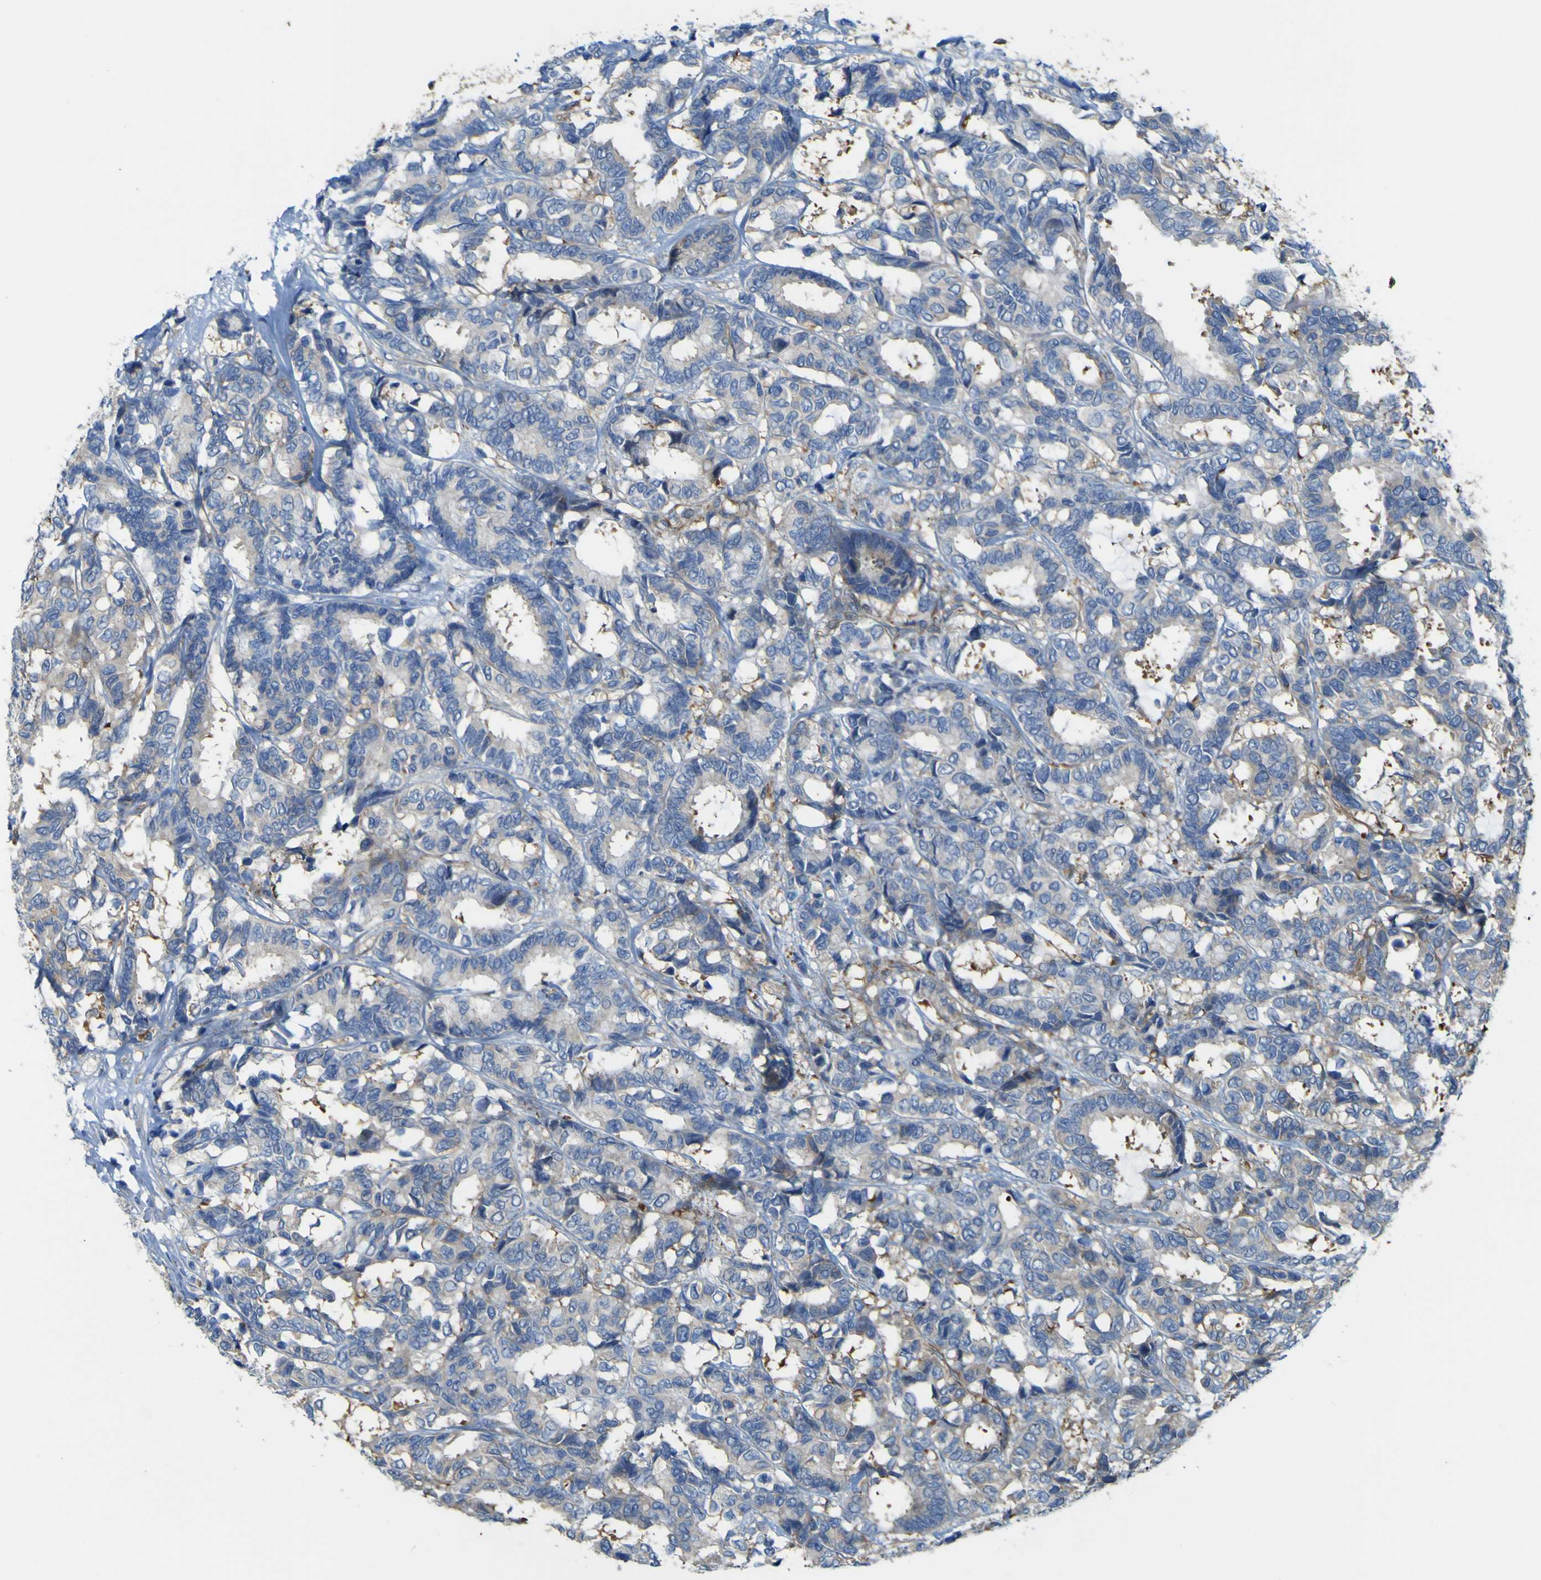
{"staining": {"intensity": "weak", "quantity": "25%-75%", "location": "cytoplasmic/membranous"}, "tissue": "breast cancer", "cell_type": "Tumor cells", "image_type": "cancer", "snomed": [{"axis": "morphology", "description": "Duct carcinoma"}, {"axis": "topography", "description": "Breast"}], "caption": "Weak cytoplasmic/membranous expression for a protein is appreciated in about 25%-75% of tumor cells of invasive ductal carcinoma (breast) using immunohistochemistry (IHC).", "gene": "JPH1", "patient": {"sex": "female", "age": 87}}